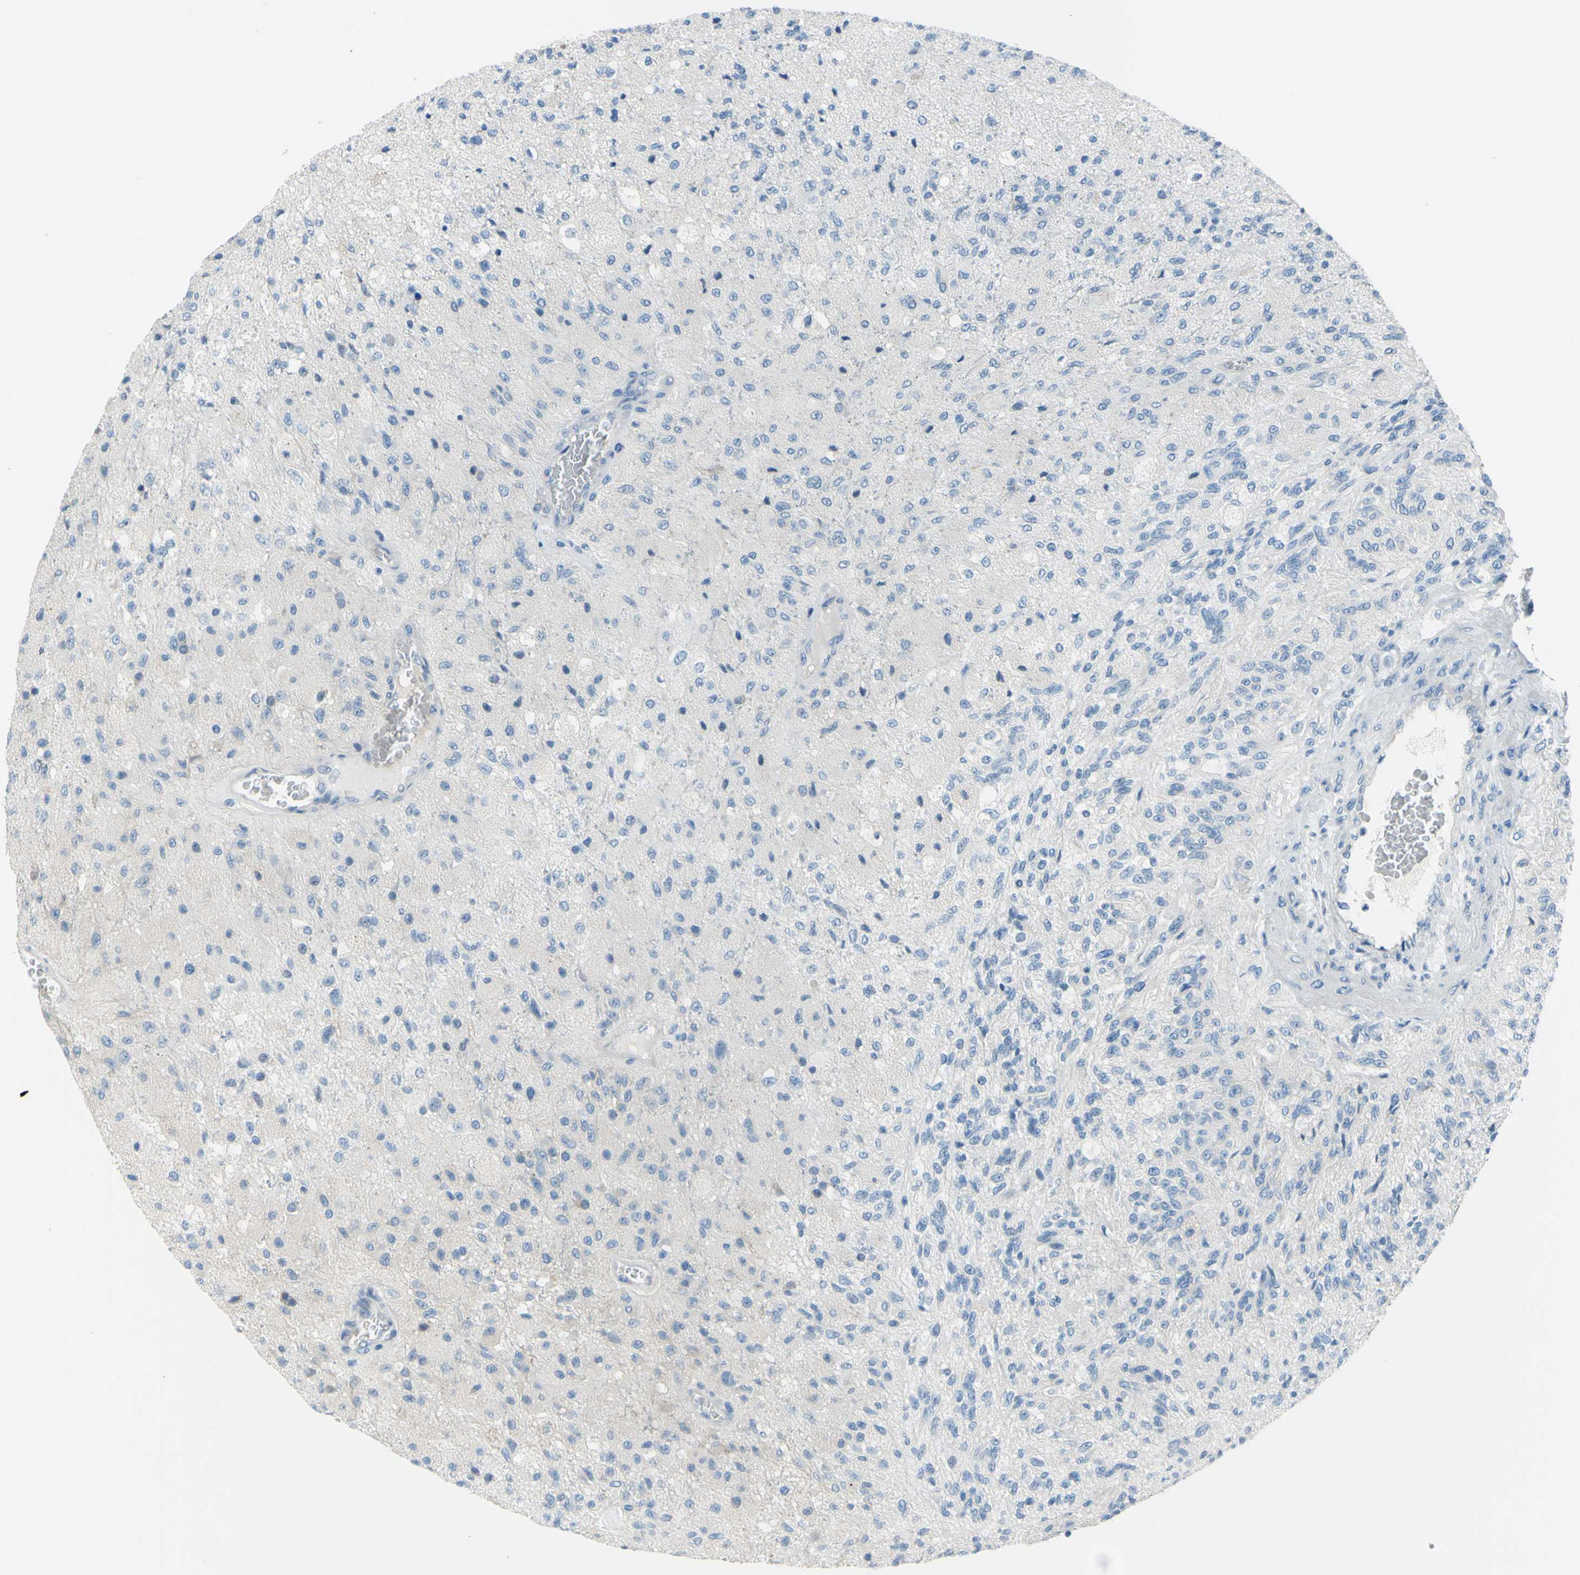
{"staining": {"intensity": "negative", "quantity": "none", "location": "none"}, "tissue": "glioma", "cell_type": "Tumor cells", "image_type": "cancer", "snomed": [{"axis": "morphology", "description": "Normal tissue, NOS"}, {"axis": "morphology", "description": "Glioma, malignant, High grade"}, {"axis": "topography", "description": "Cerebral cortex"}], "caption": "Micrograph shows no significant protein positivity in tumor cells of glioma.", "gene": "FRMD4B", "patient": {"sex": "male", "age": 77}}